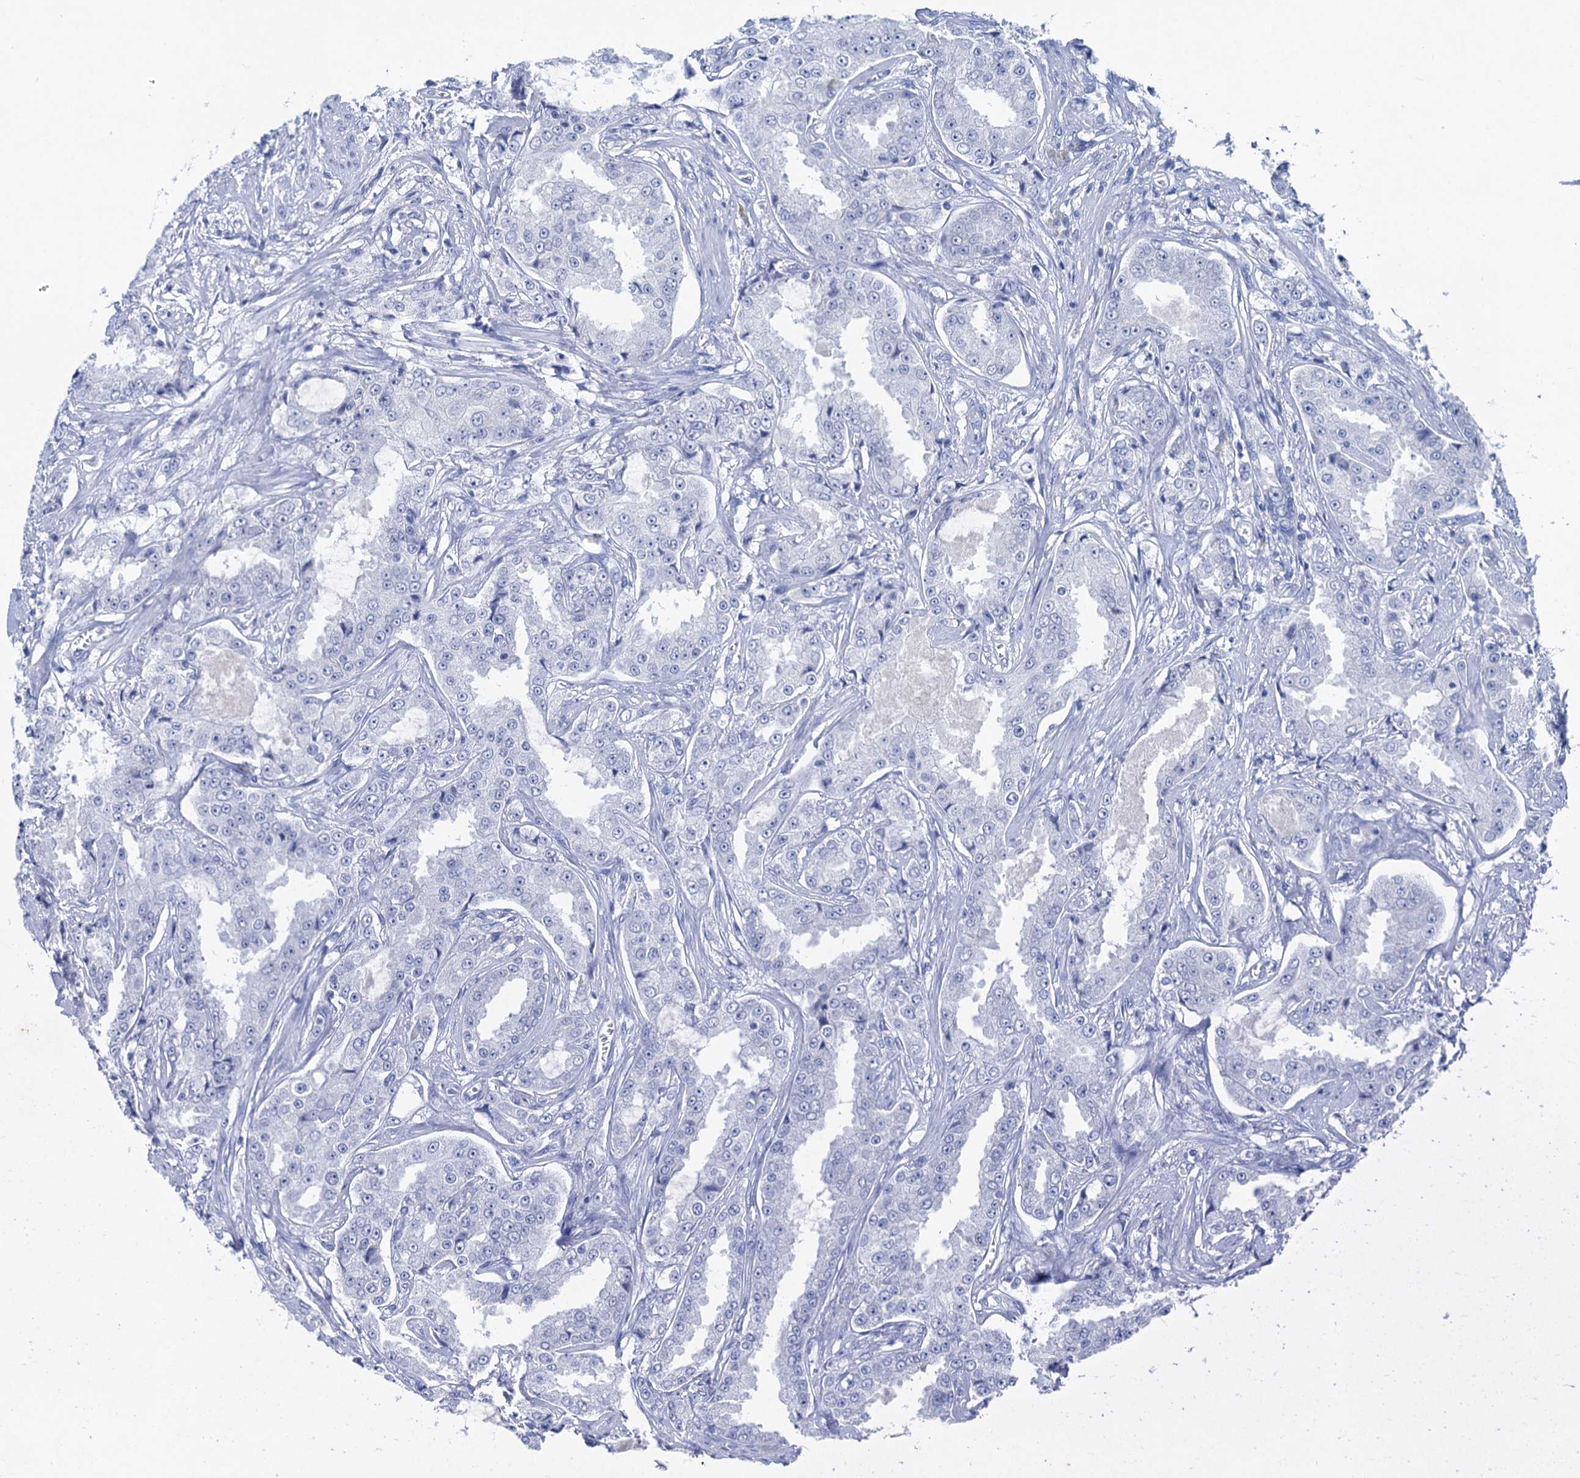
{"staining": {"intensity": "negative", "quantity": "none", "location": "none"}, "tissue": "prostate cancer", "cell_type": "Tumor cells", "image_type": "cancer", "snomed": [{"axis": "morphology", "description": "Adenocarcinoma, High grade"}, {"axis": "topography", "description": "Prostate"}], "caption": "The photomicrograph demonstrates no significant positivity in tumor cells of prostate cancer.", "gene": "HAPSTR1", "patient": {"sex": "male", "age": 73}}